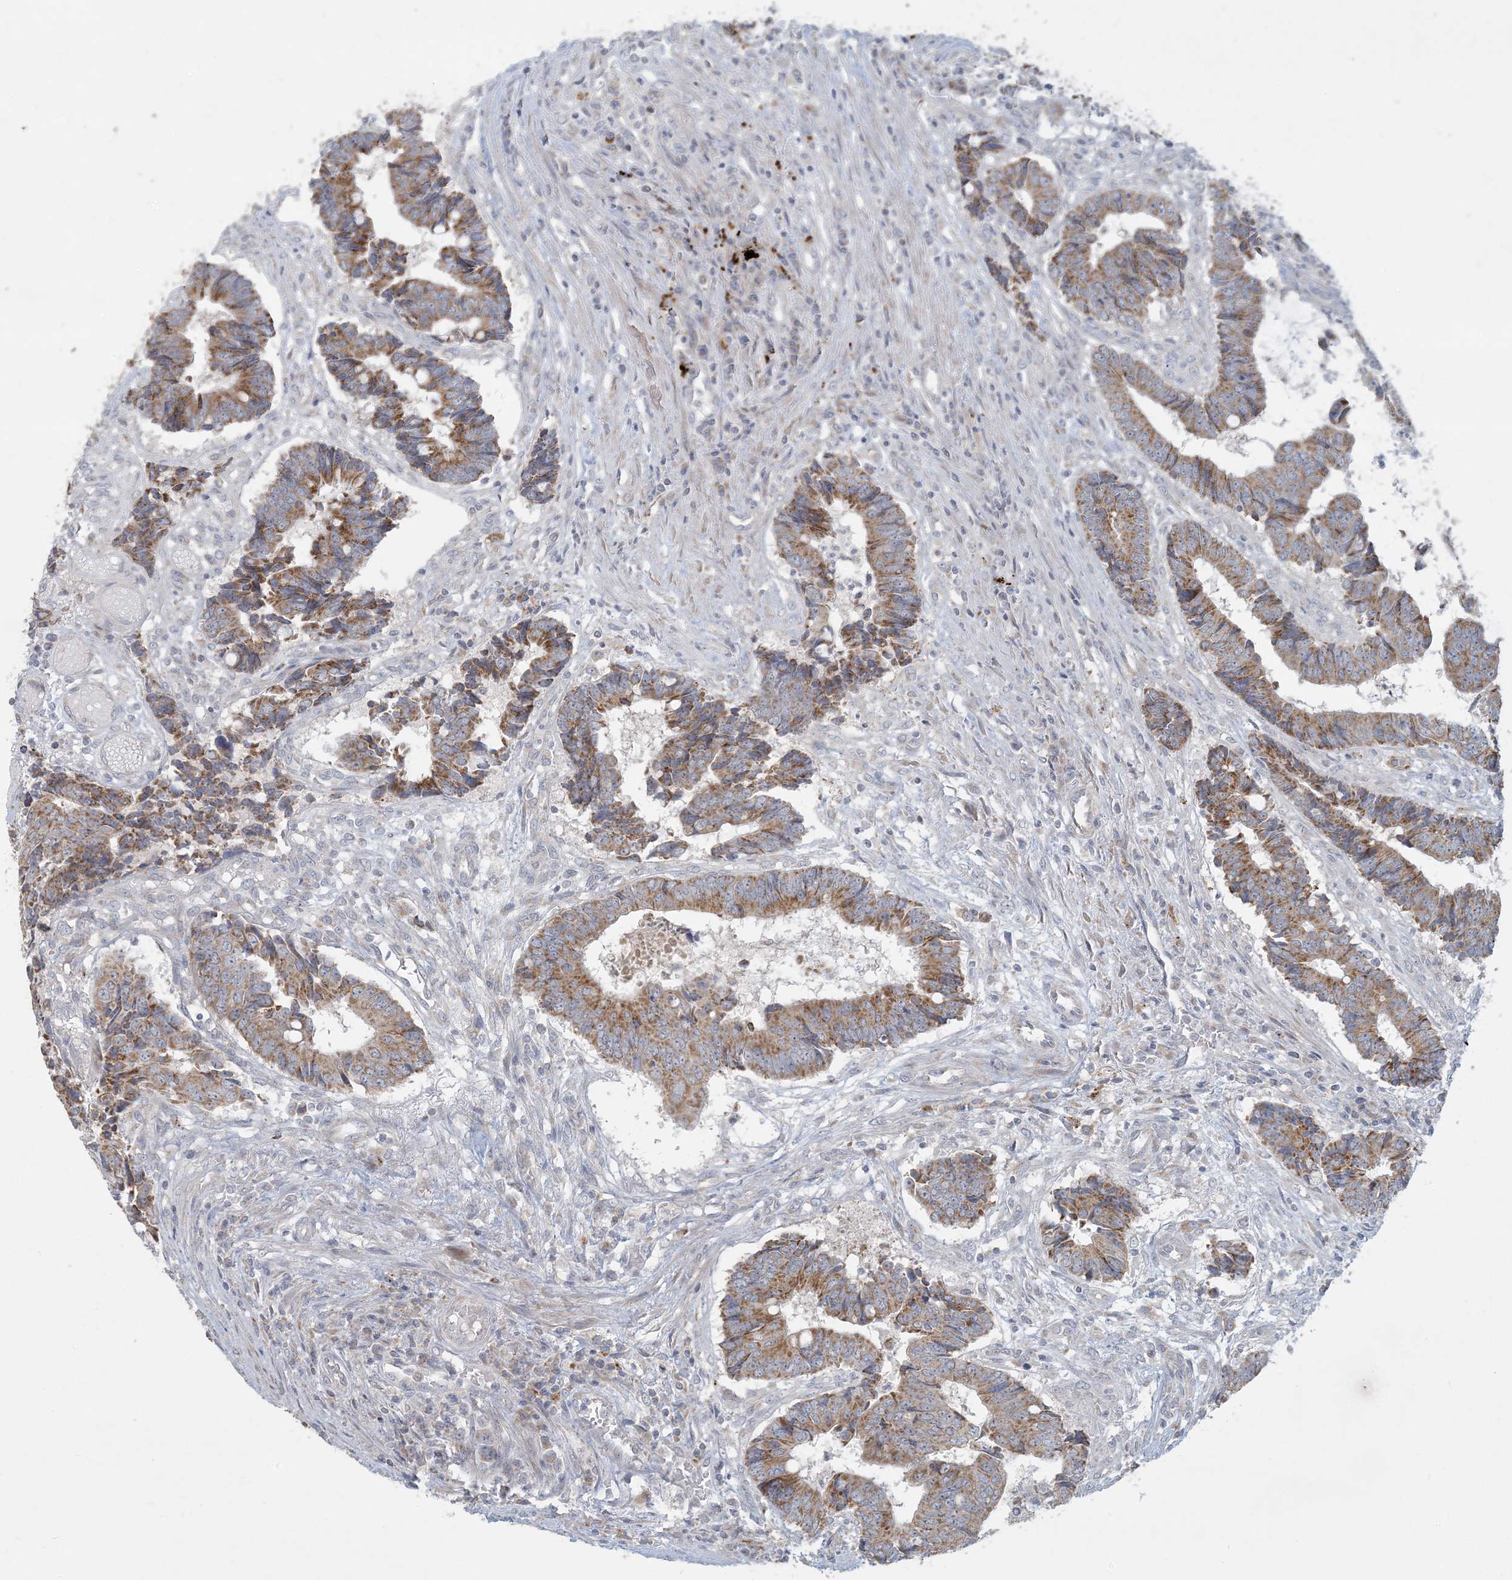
{"staining": {"intensity": "moderate", "quantity": ">75%", "location": "cytoplasmic/membranous"}, "tissue": "colorectal cancer", "cell_type": "Tumor cells", "image_type": "cancer", "snomed": [{"axis": "morphology", "description": "Adenocarcinoma, NOS"}, {"axis": "topography", "description": "Rectum"}], "caption": "Immunohistochemistry (IHC) of human adenocarcinoma (colorectal) exhibits medium levels of moderate cytoplasmic/membranous staining in approximately >75% of tumor cells.", "gene": "MCAT", "patient": {"sex": "male", "age": 84}}